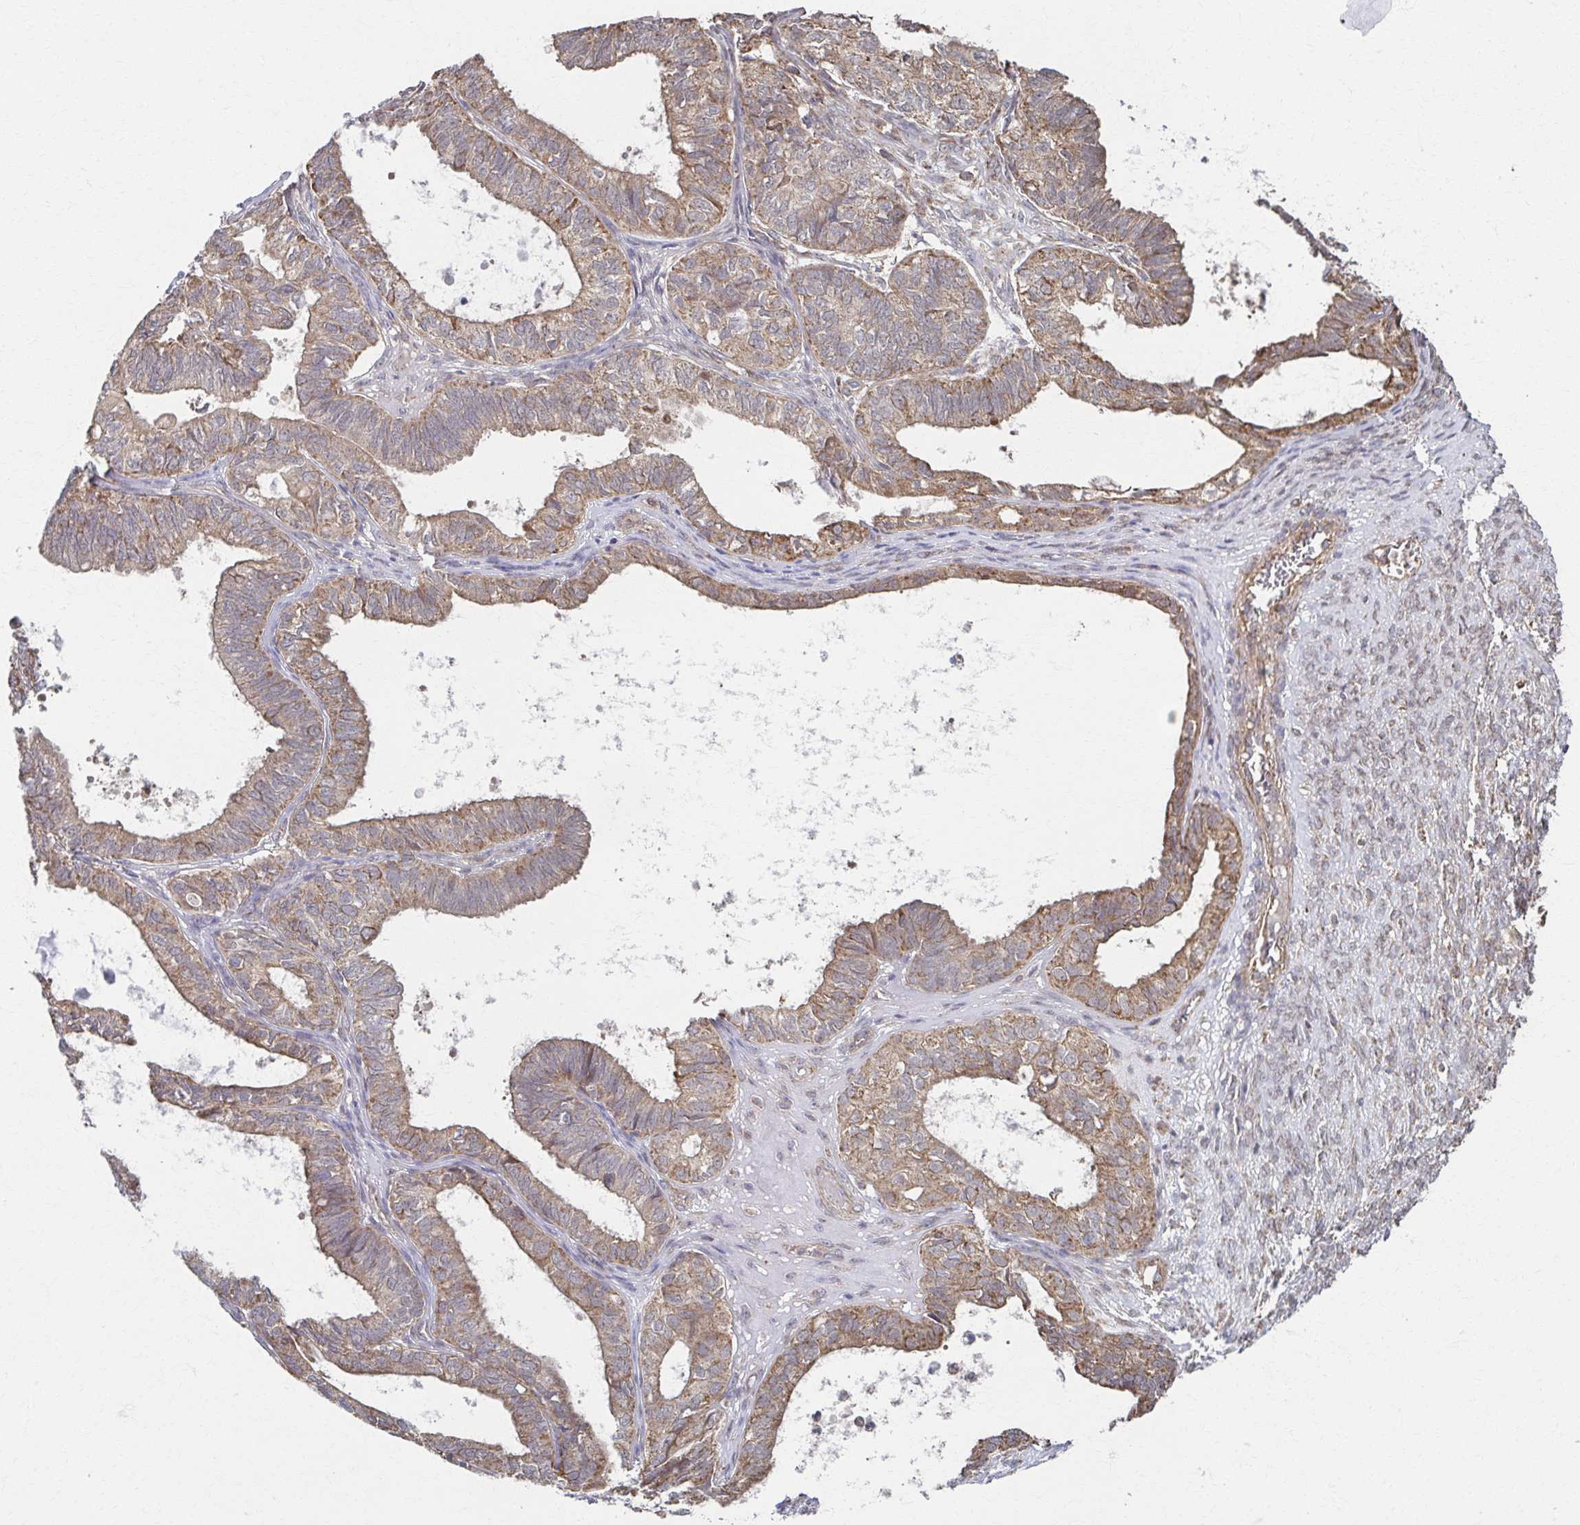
{"staining": {"intensity": "moderate", "quantity": ">75%", "location": "cytoplasmic/membranous"}, "tissue": "ovarian cancer", "cell_type": "Tumor cells", "image_type": "cancer", "snomed": [{"axis": "morphology", "description": "Carcinoma, endometroid"}, {"axis": "topography", "description": "Ovary"}], "caption": "Brown immunohistochemical staining in human ovarian cancer shows moderate cytoplasmic/membranous positivity in about >75% of tumor cells.", "gene": "KLHL34", "patient": {"sex": "female", "age": 64}}